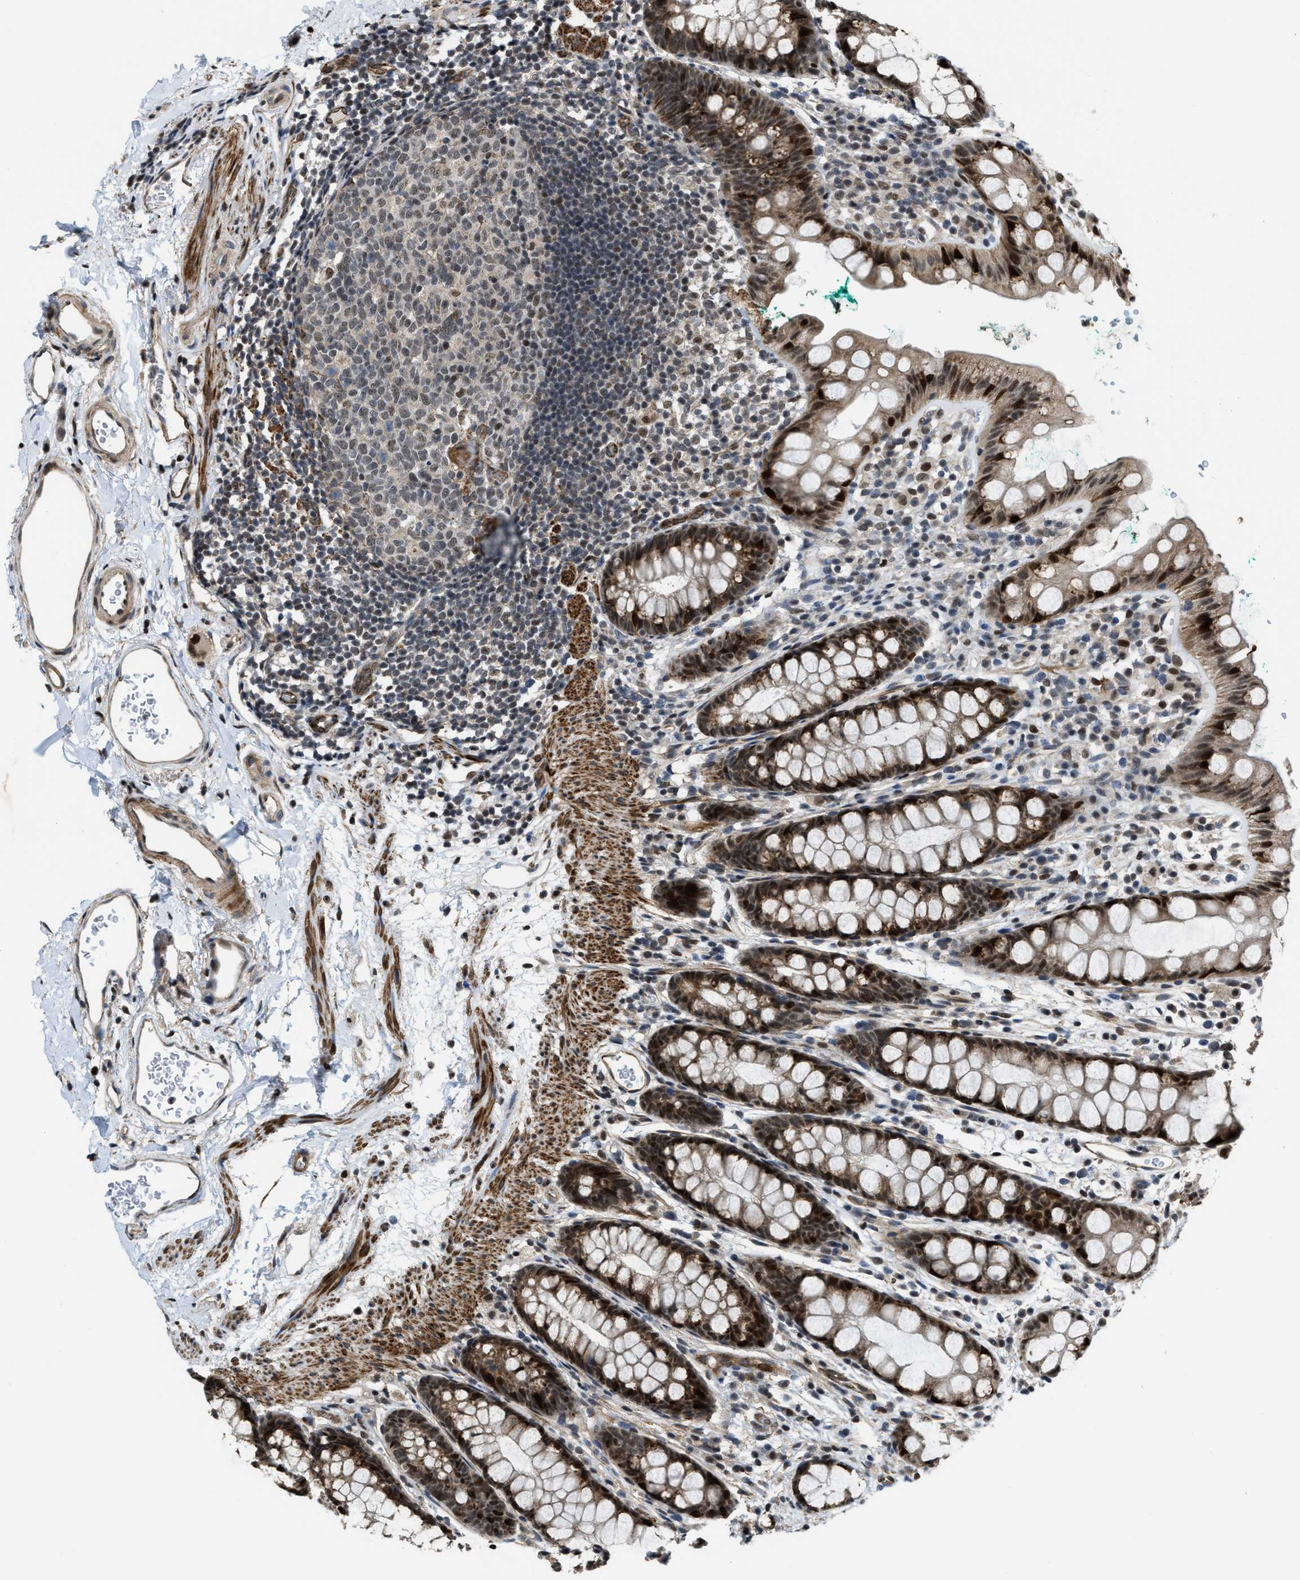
{"staining": {"intensity": "strong", "quantity": ">75%", "location": "cytoplasmic/membranous,nuclear"}, "tissue": "rectum", "cell_type": "Glandular cells", "image_type": "normal", "snomed": [{"axis": "morphology", "description": "Normal tissue, NOS"}, {"axis": "topography", "description": "Rectum"}], "caption": "About >75% of glandular cells in benign human rectum show strong cytoplasmic/membranous,nuclear protein expression as visualized by brown immunohistochemical staining.", "gene": "ZNF250", "patient": {"sex": "female", "age": 65}}